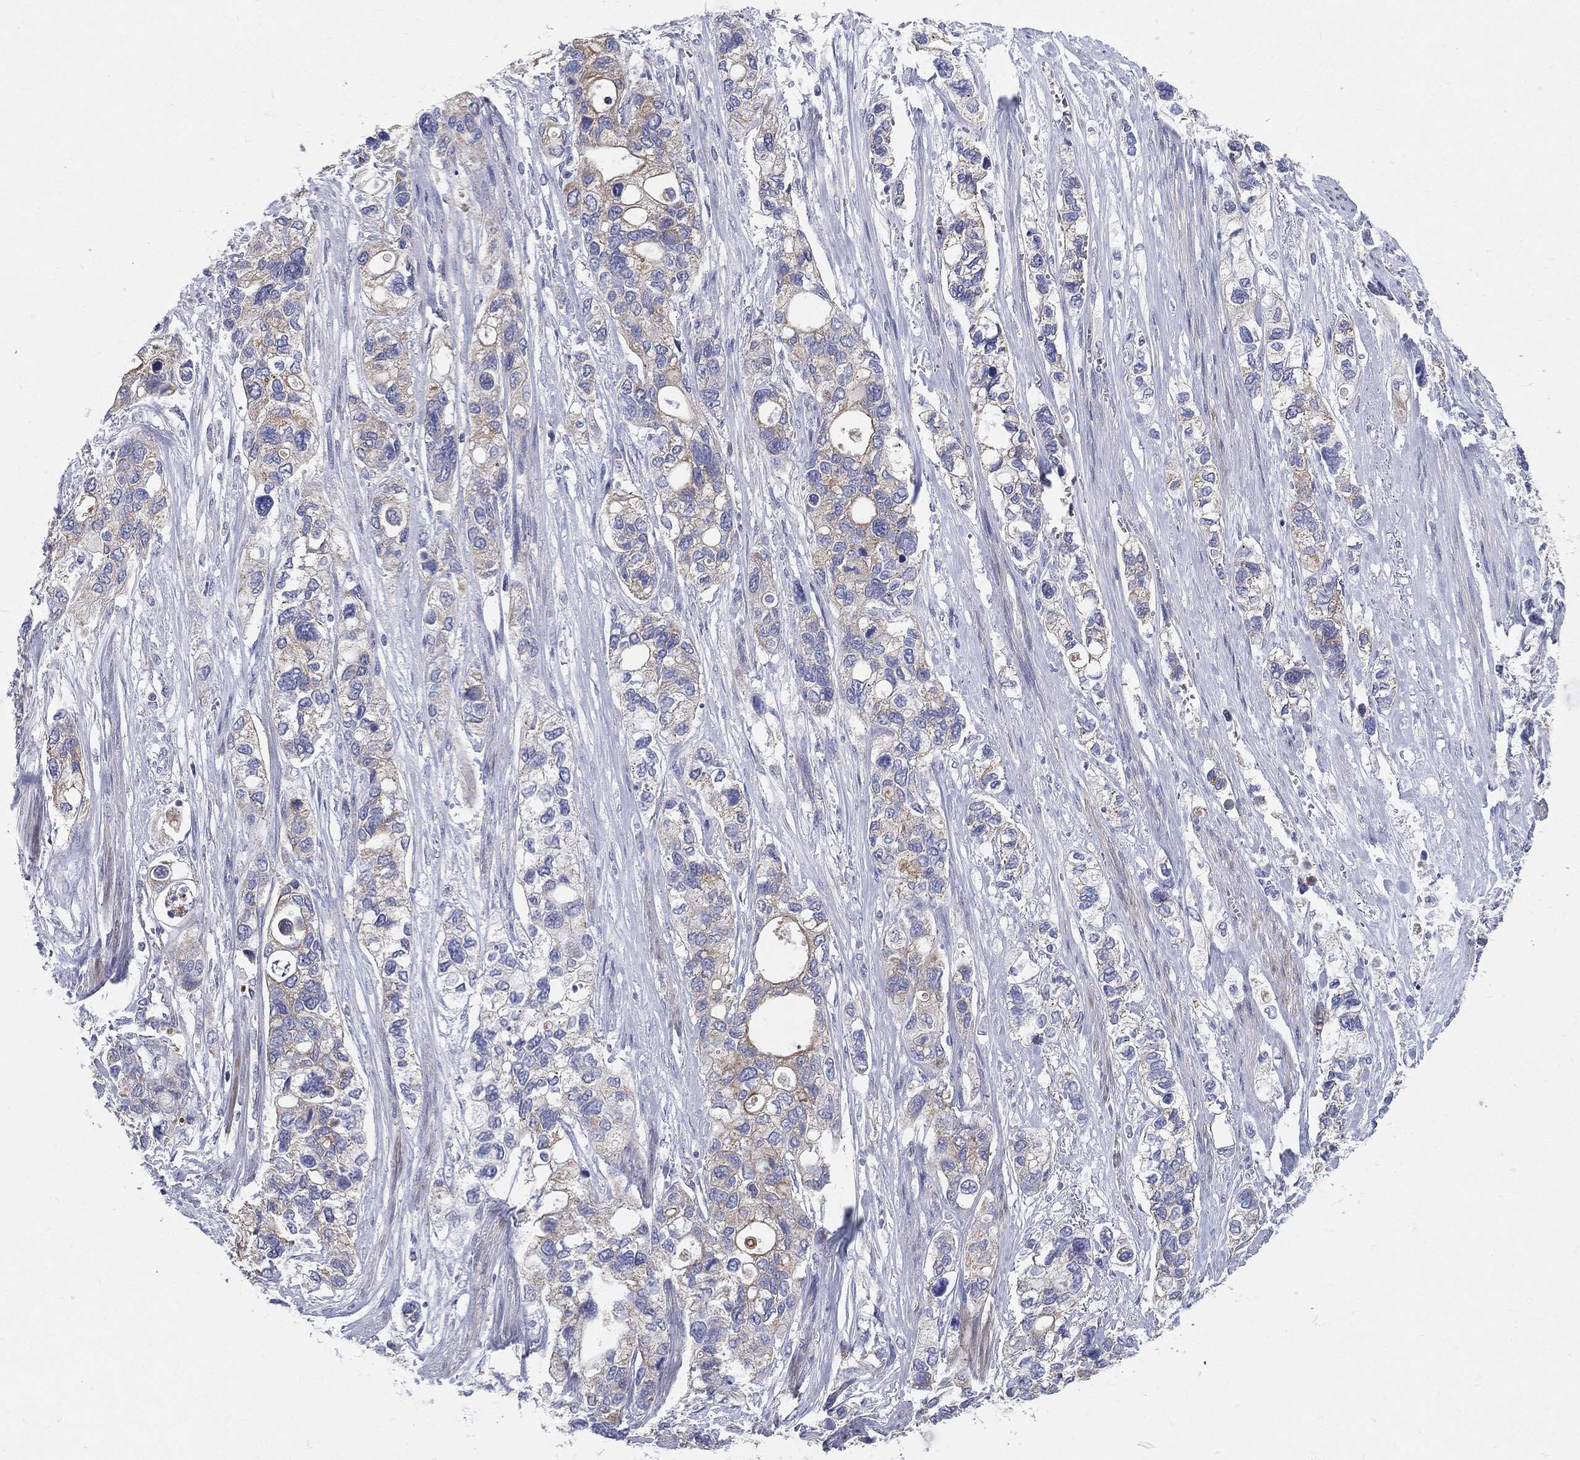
{"staining": {"intensity": "moderate", "quantity": "<25%", "location": "cytoplasmic/membranous"}, "tissue": "stomach cancer", "cell_type": "Tumor cells", "image_type": "cancer", "snomed": [{"axis": "morphology", "description": "Adenocarcinoma, NOS"}, {"axis": "topography", "description": "Stomach, upper"}], "caption": "Immunohistochemistry histopathology image of neoplastic tissue: human adenocarcinoma (stomach) stained using immunohistochemistry (IHC) shows low levels of moderate protein expression localized specifically in the cytoplasmic/membranous of tumor cells, appearing as a cytoplasmic/membranous brown color.", "gene": "PWWP3A", "patient": {"sex": "female", "age": 81}}